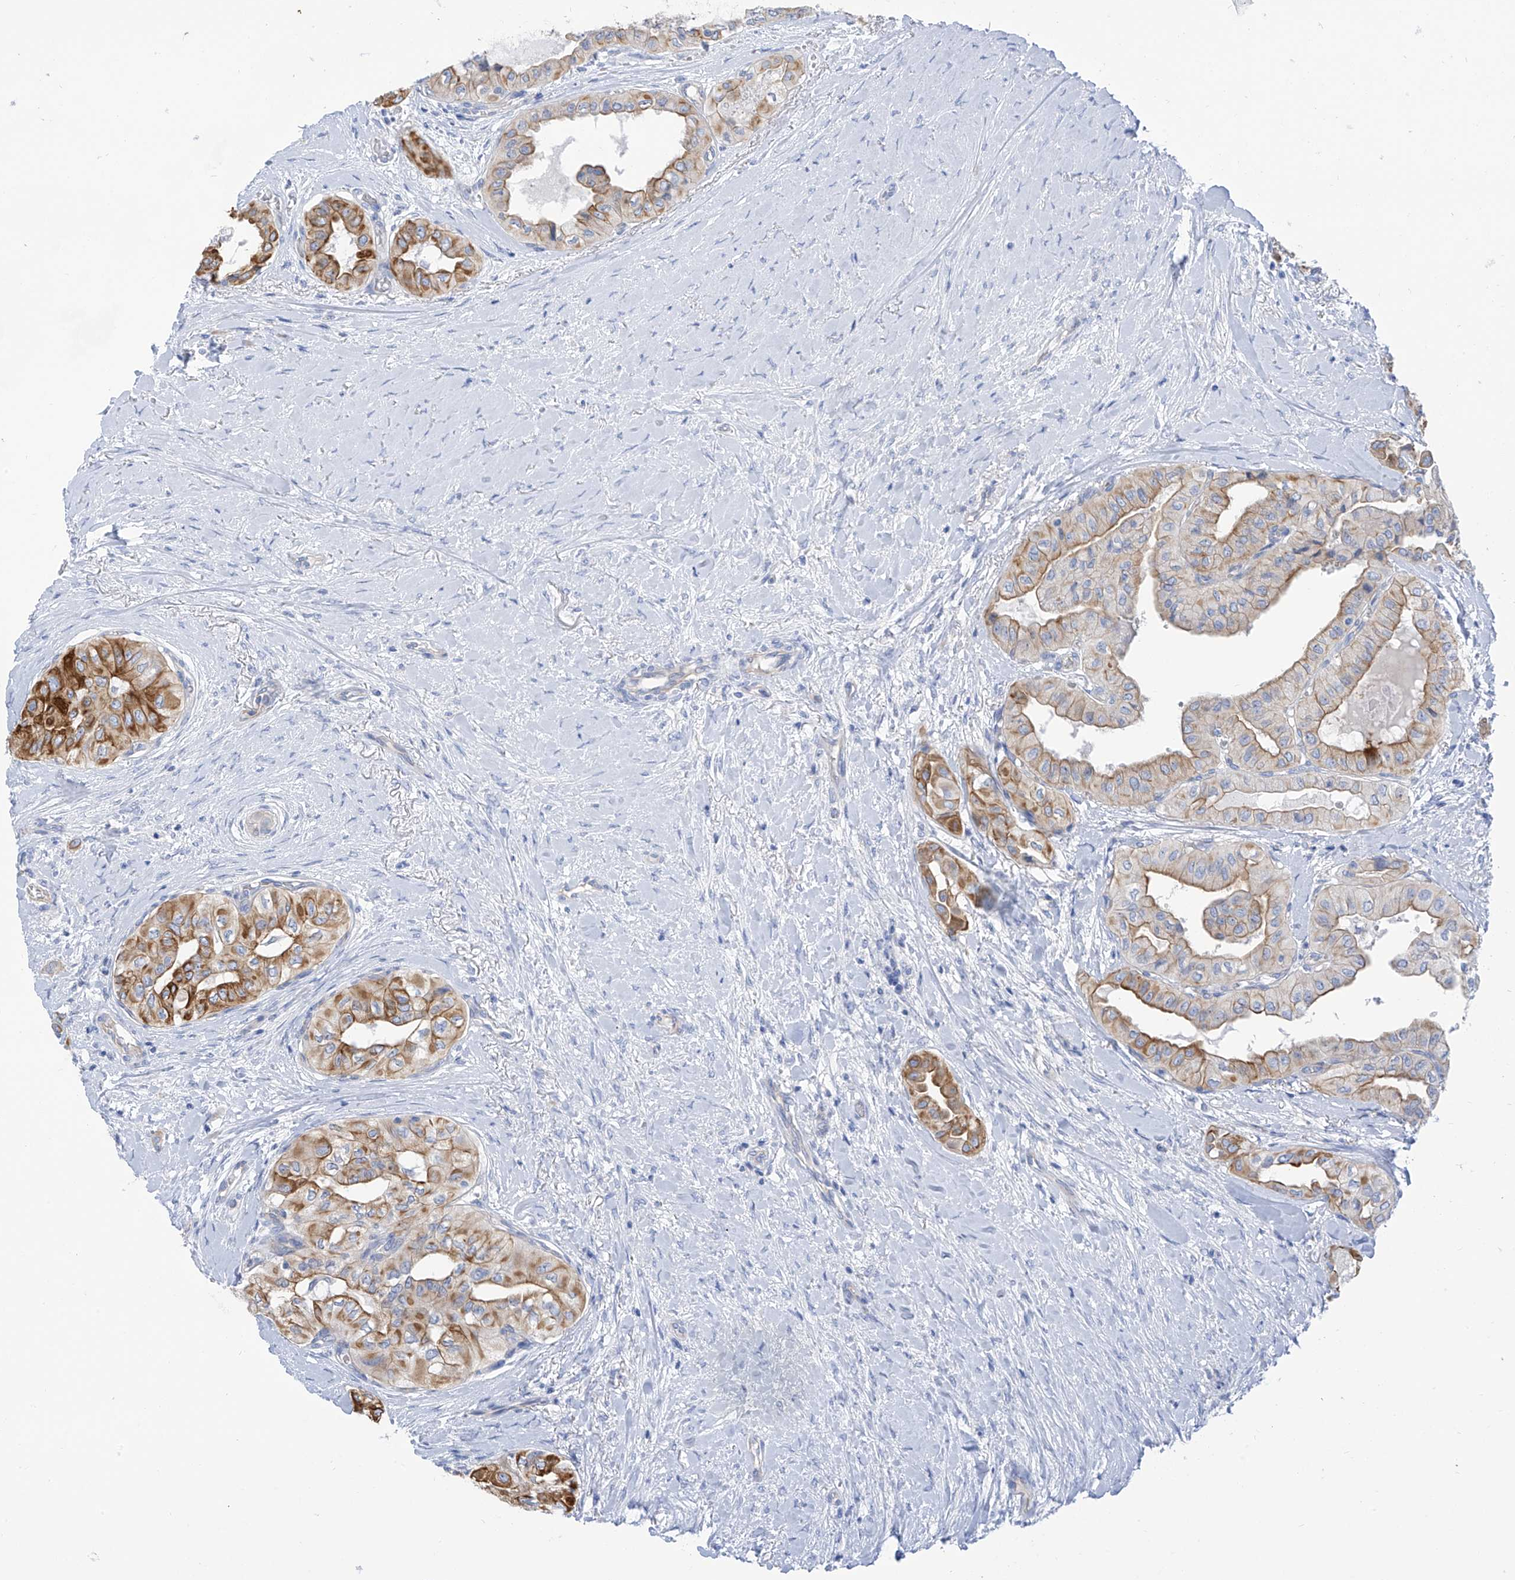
{"staining": {"intensity": "moderate", "quantity": "25%-75%", "location": "cytoplasmic/membranous"}, "tissue": "thyroid cancer", "cell_type": "Tumor cells", "image_type": "cancer", "snomed": [{"axis": "morphology", "description": "Papillary adenocarcinoma, NOS"}, {"axis": "topography", "description": "Thyroid gland"}], "caption": "Protein staining exhibits moderate cytoplasmic/membranous staining in about 25%-75% of tumor cells in thyroid papillary adenocarcinoma. The staining was performed using DAB to visualize the protein expression in brown, while the nuclei were stained in blue with hematoxylin (Magnification: 20x).", "gene": "PIK3C2B", "patient": {"sex": "female", "age": 59}}